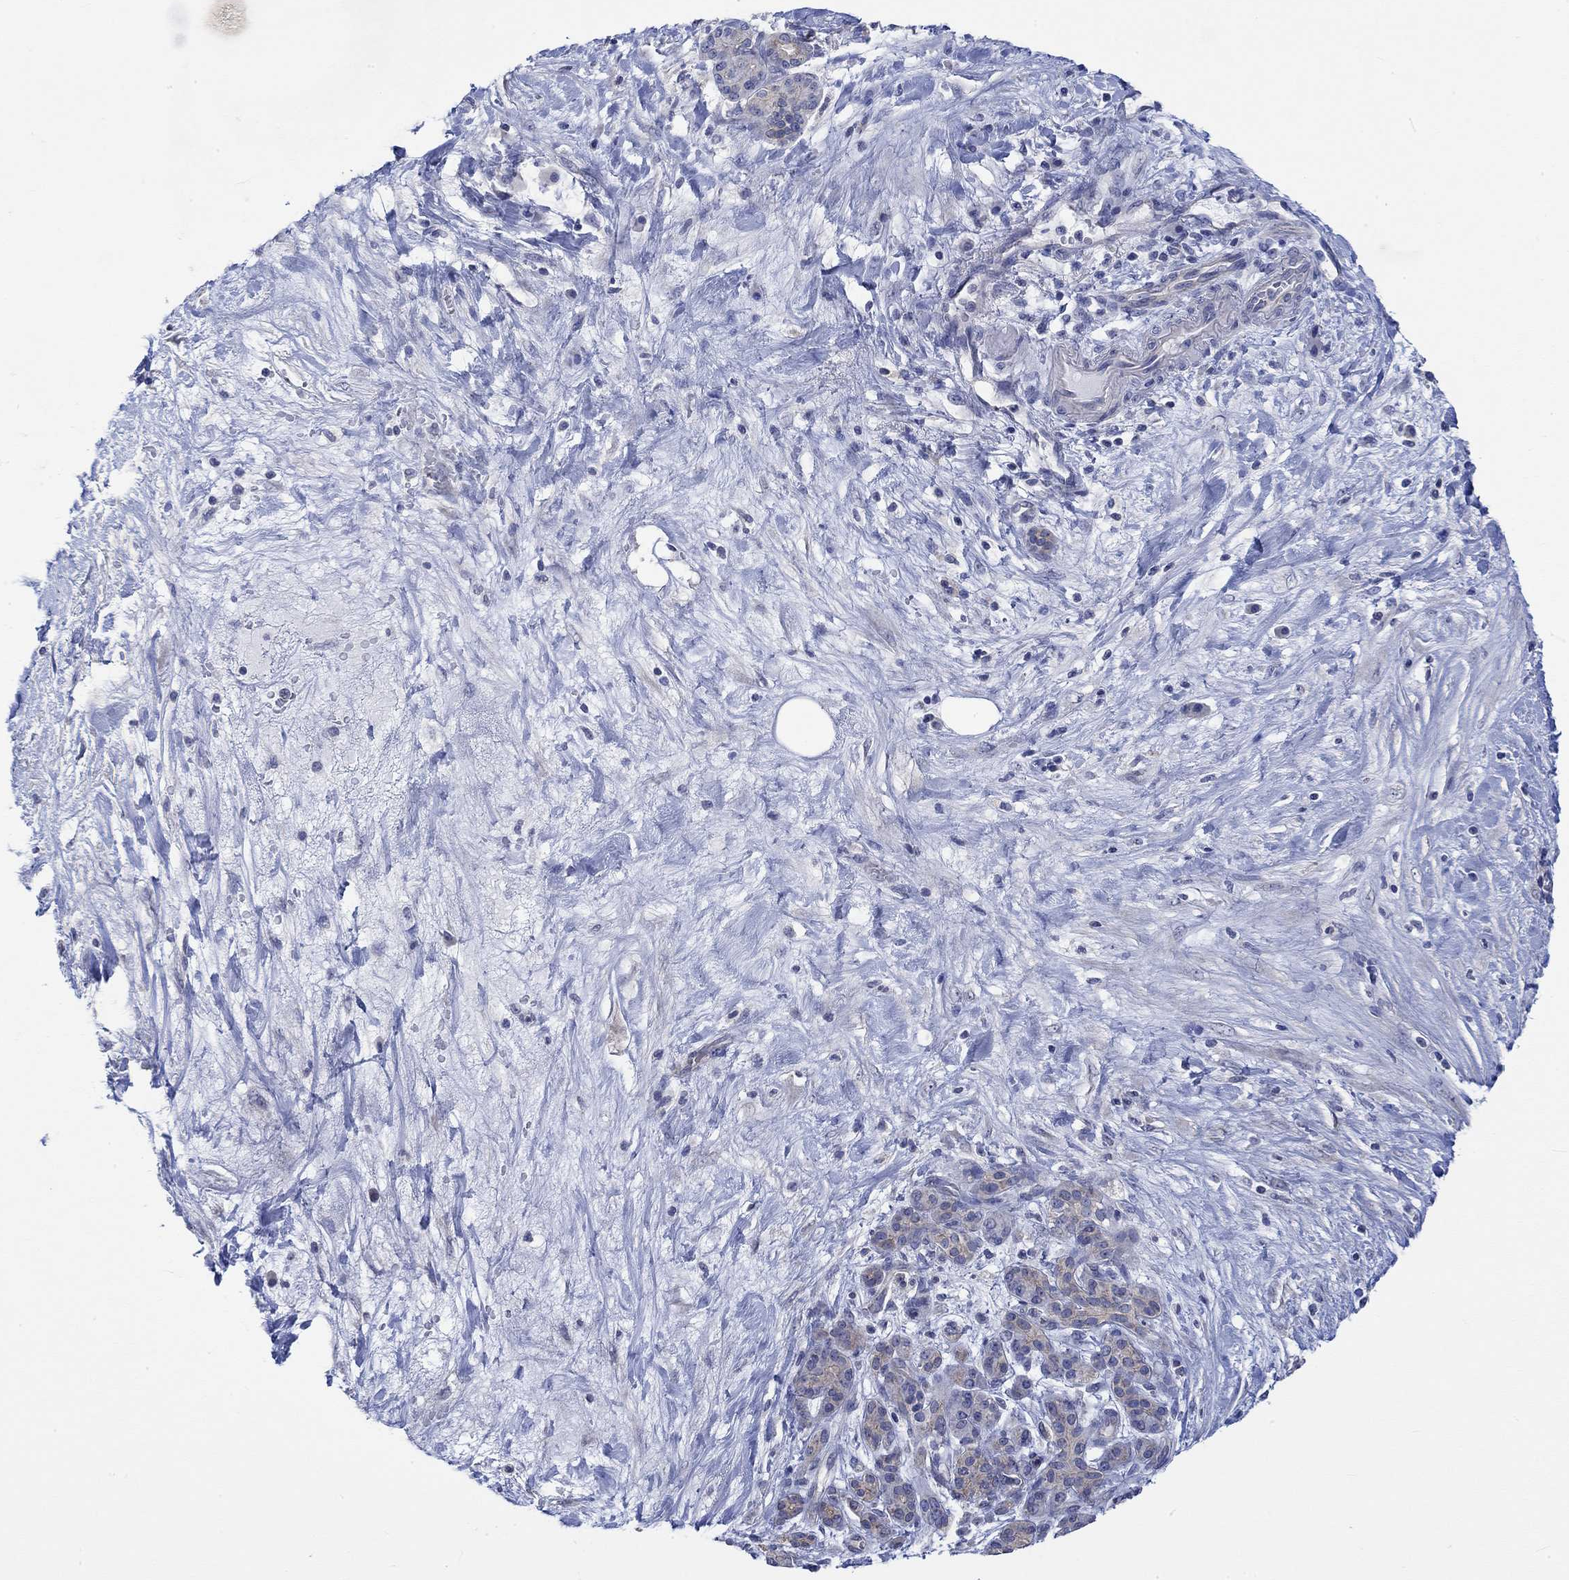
{"staining": {"intensity": "weak", "quantity": ">75%", "location": "cytoplasmic/membranous"}, "tissue": "pancreatic cancer", "cell_type": "Tumor cells", "image_type": "cancer", "snomed": [{"axis": "morphology", "description": "Adenocarcinoma, NOS"}, {"axis": "topography", "description": "Pancreas"}], "caption": "IHC of human pancreatic adenocarcinoma reveals low levels of weak cytoplasmic/membranous expression in approximately >75% of tumor cells.", "gene": "AGRP", "patient": {"sex": "male", "age": 44}}